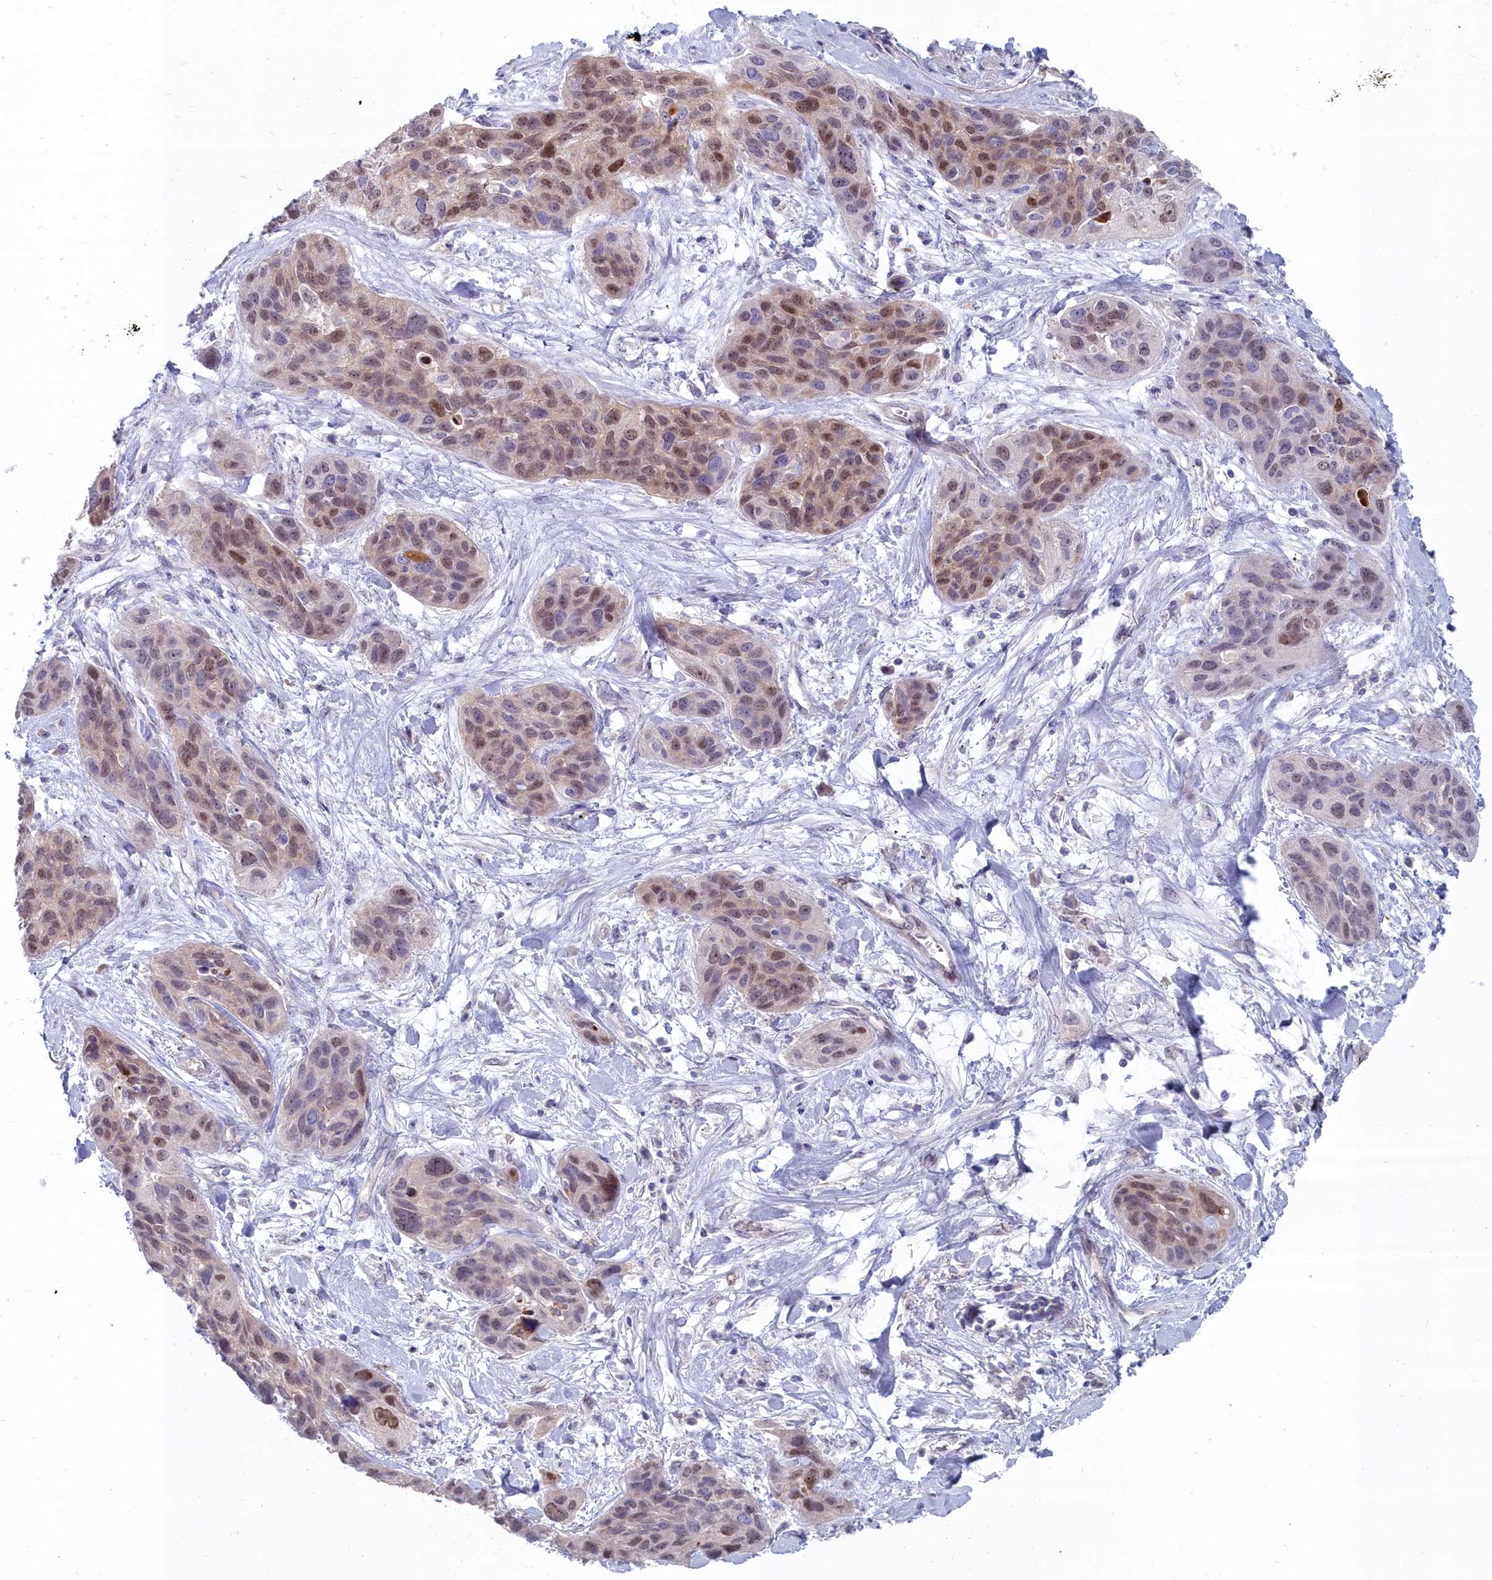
{"staining": {"intensity": "weak", "quantity": "25%-75%", "location": "nuclear"}, "tissue": "lung cancer", "cell_type": "Tumor cells", "image_type": "cancer", "snomed": [{"axis": "morphology", "description": "Squamous cell carcinoma, NOS"}, {"axis": "topography", "description": "Lung"}], "caption": "Approximately 25%-75% of tumor cells in human lung cancer (squamous cell carcinoma) reveal weak nuclear protein expression as visualized by brown immunohistochemical staining.", "gene": "RPS27A", "patient": {"sex": "female", "age": 70}}